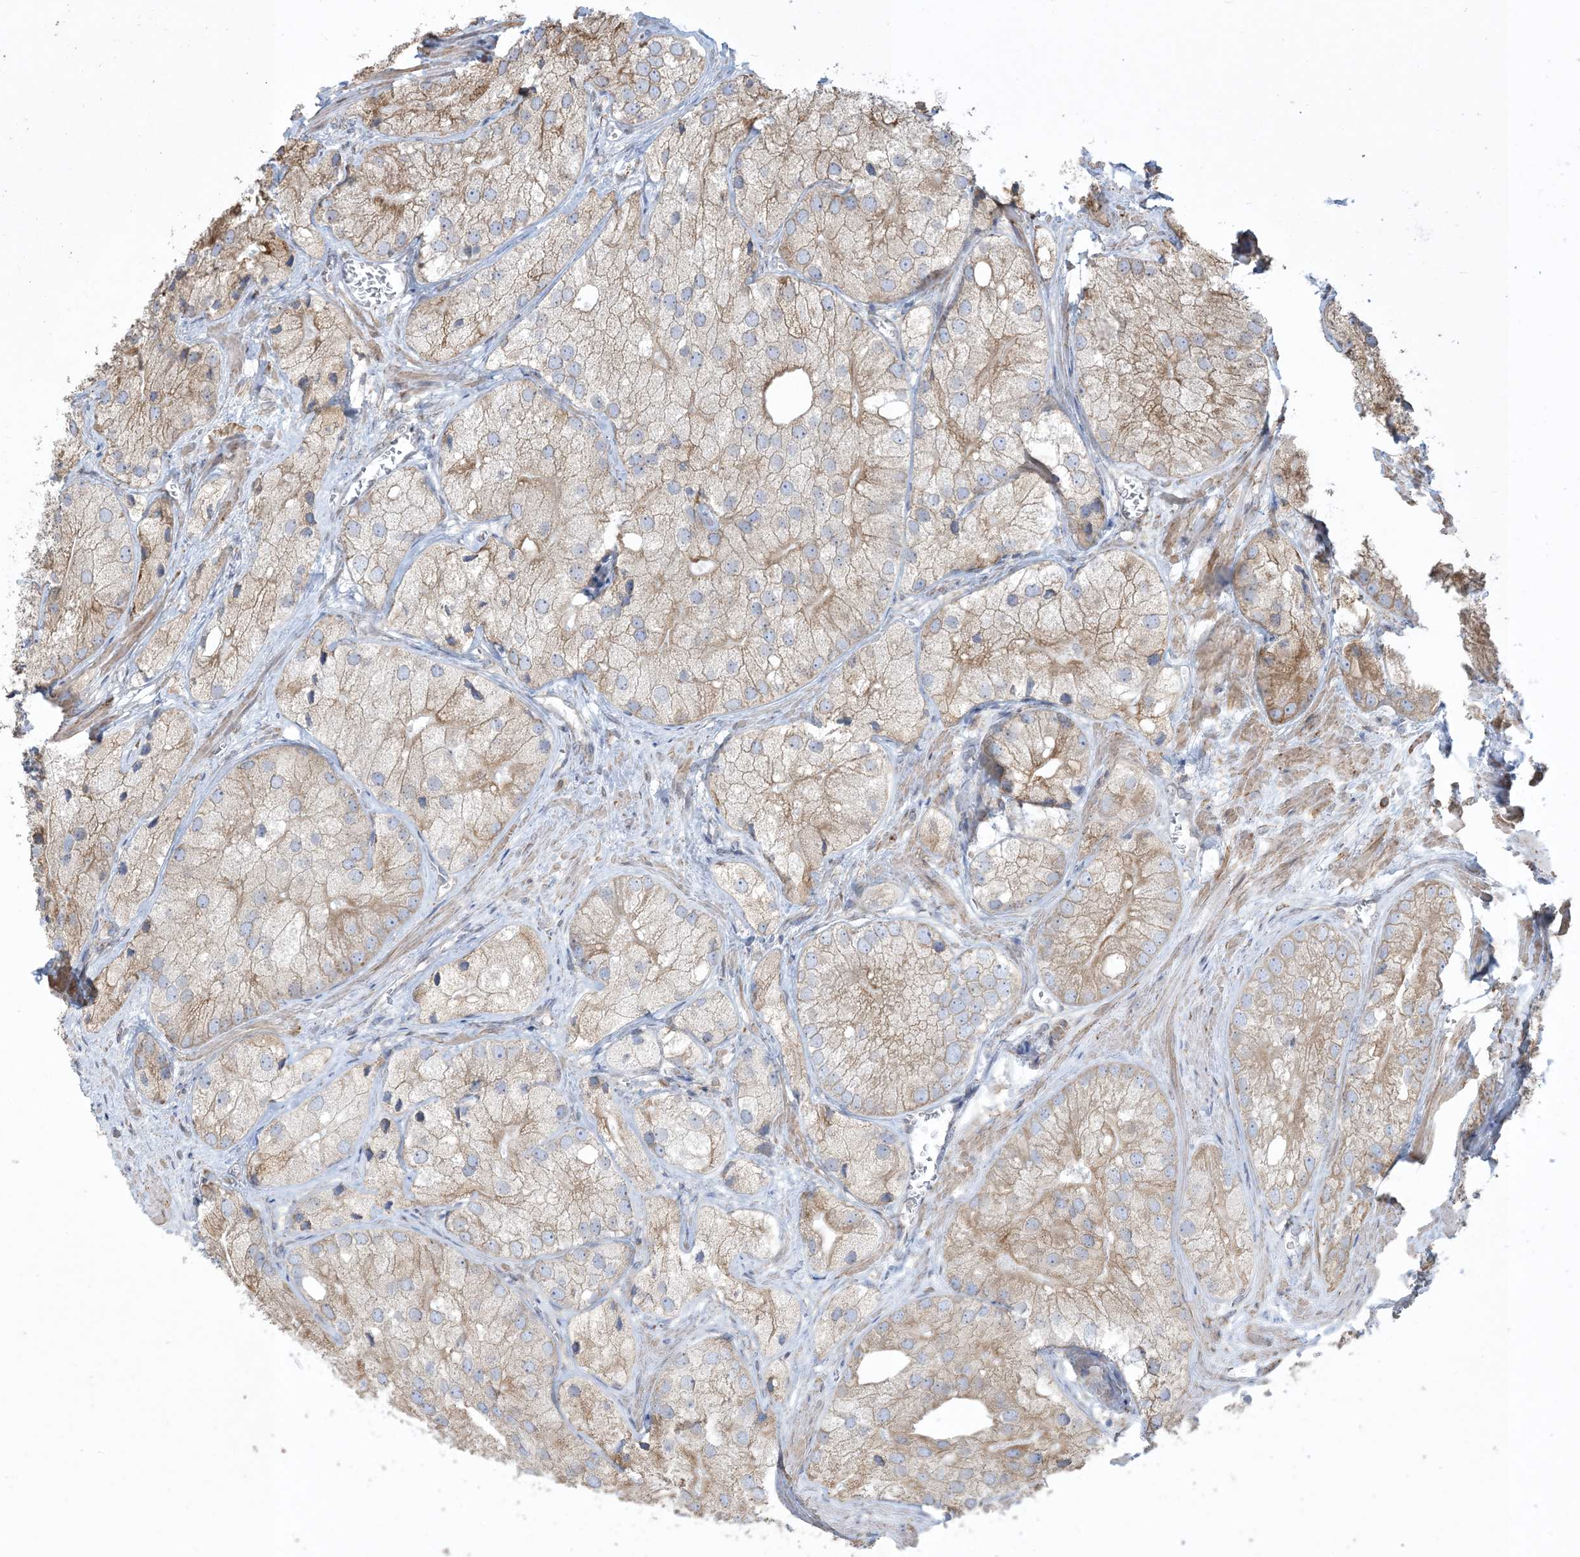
{"staining": {"intensity": "weak", "quantity": ">75%", "location": "cytoplasmic/membranous"}, "tissue": "prostate cancer", "cell_type": "Tumor cells", "image_type": "cancer", "snomed": [{"axis": "morphology", "description": "Adenocarcinoma, Low grade"}, {"axis": "topography", "description": "Prostate"}], "caption": "Prostate low-grade adenocarcinoma stained for a protein (brown) shows weak cytoplasmic/membranous positive expression in approximately >75% of tumor cells.", "gene": "SHANK1", "patient": {"sex": "male", "age": 69}}